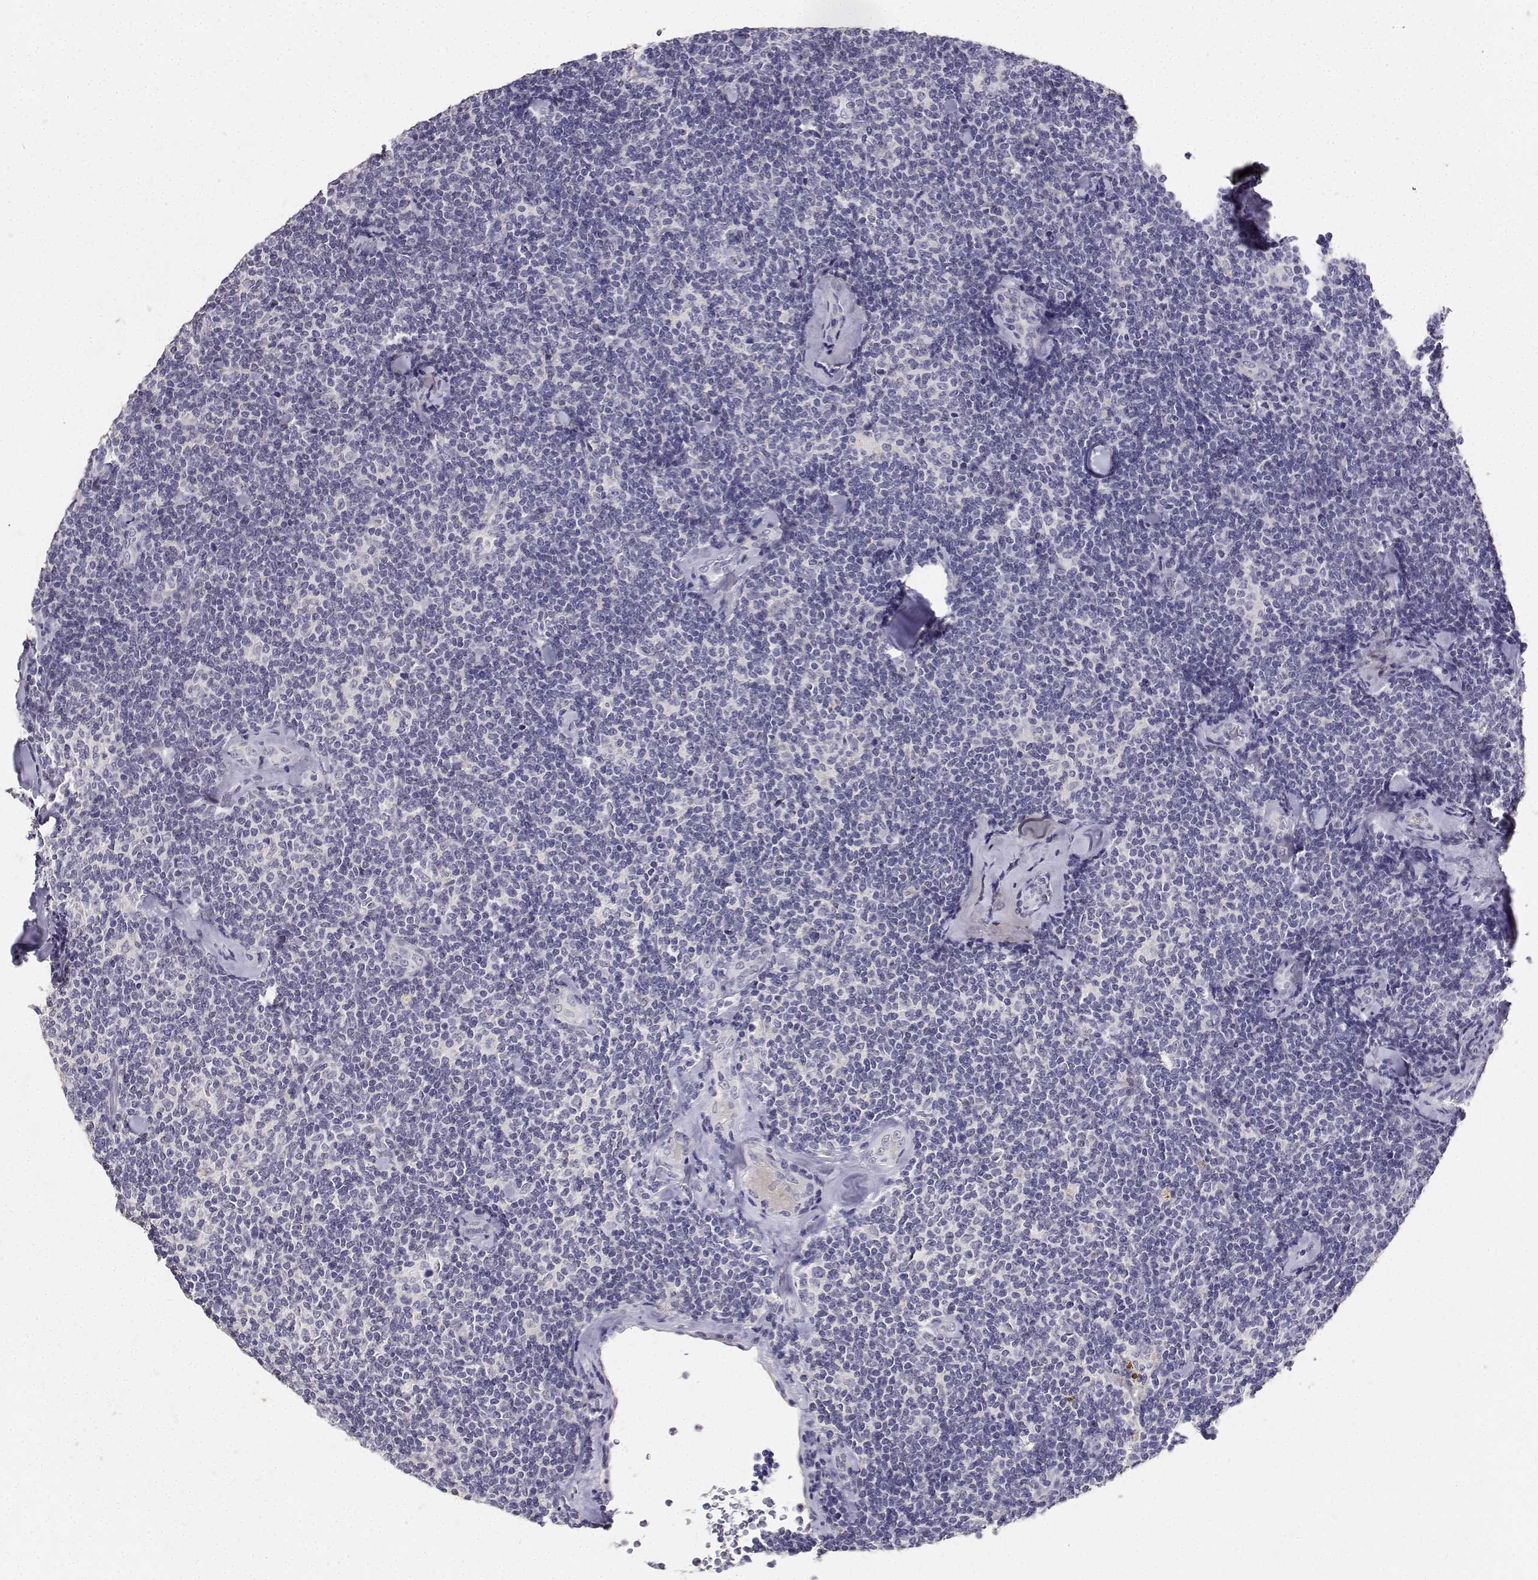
{"staining": {"intensity": "negative", "quantity": "none", "location": "none"}, "tissue": "lymphoma", "cell_type": "Tumor cells", "image_type": "cancer", "snomed": [{"axis": "morphology", "description": "Malignant lymphoma, non-Hodgkin's type, Low grade"}, {"axis": "topography", "description": "Lymph node"}], "caption": "This is an immunohistochemistry photomicrograph of human lymphoma. There is no expression in tumor cells.", "gene": "PAEP", "patient": {"sex": "female", "age": 56}}